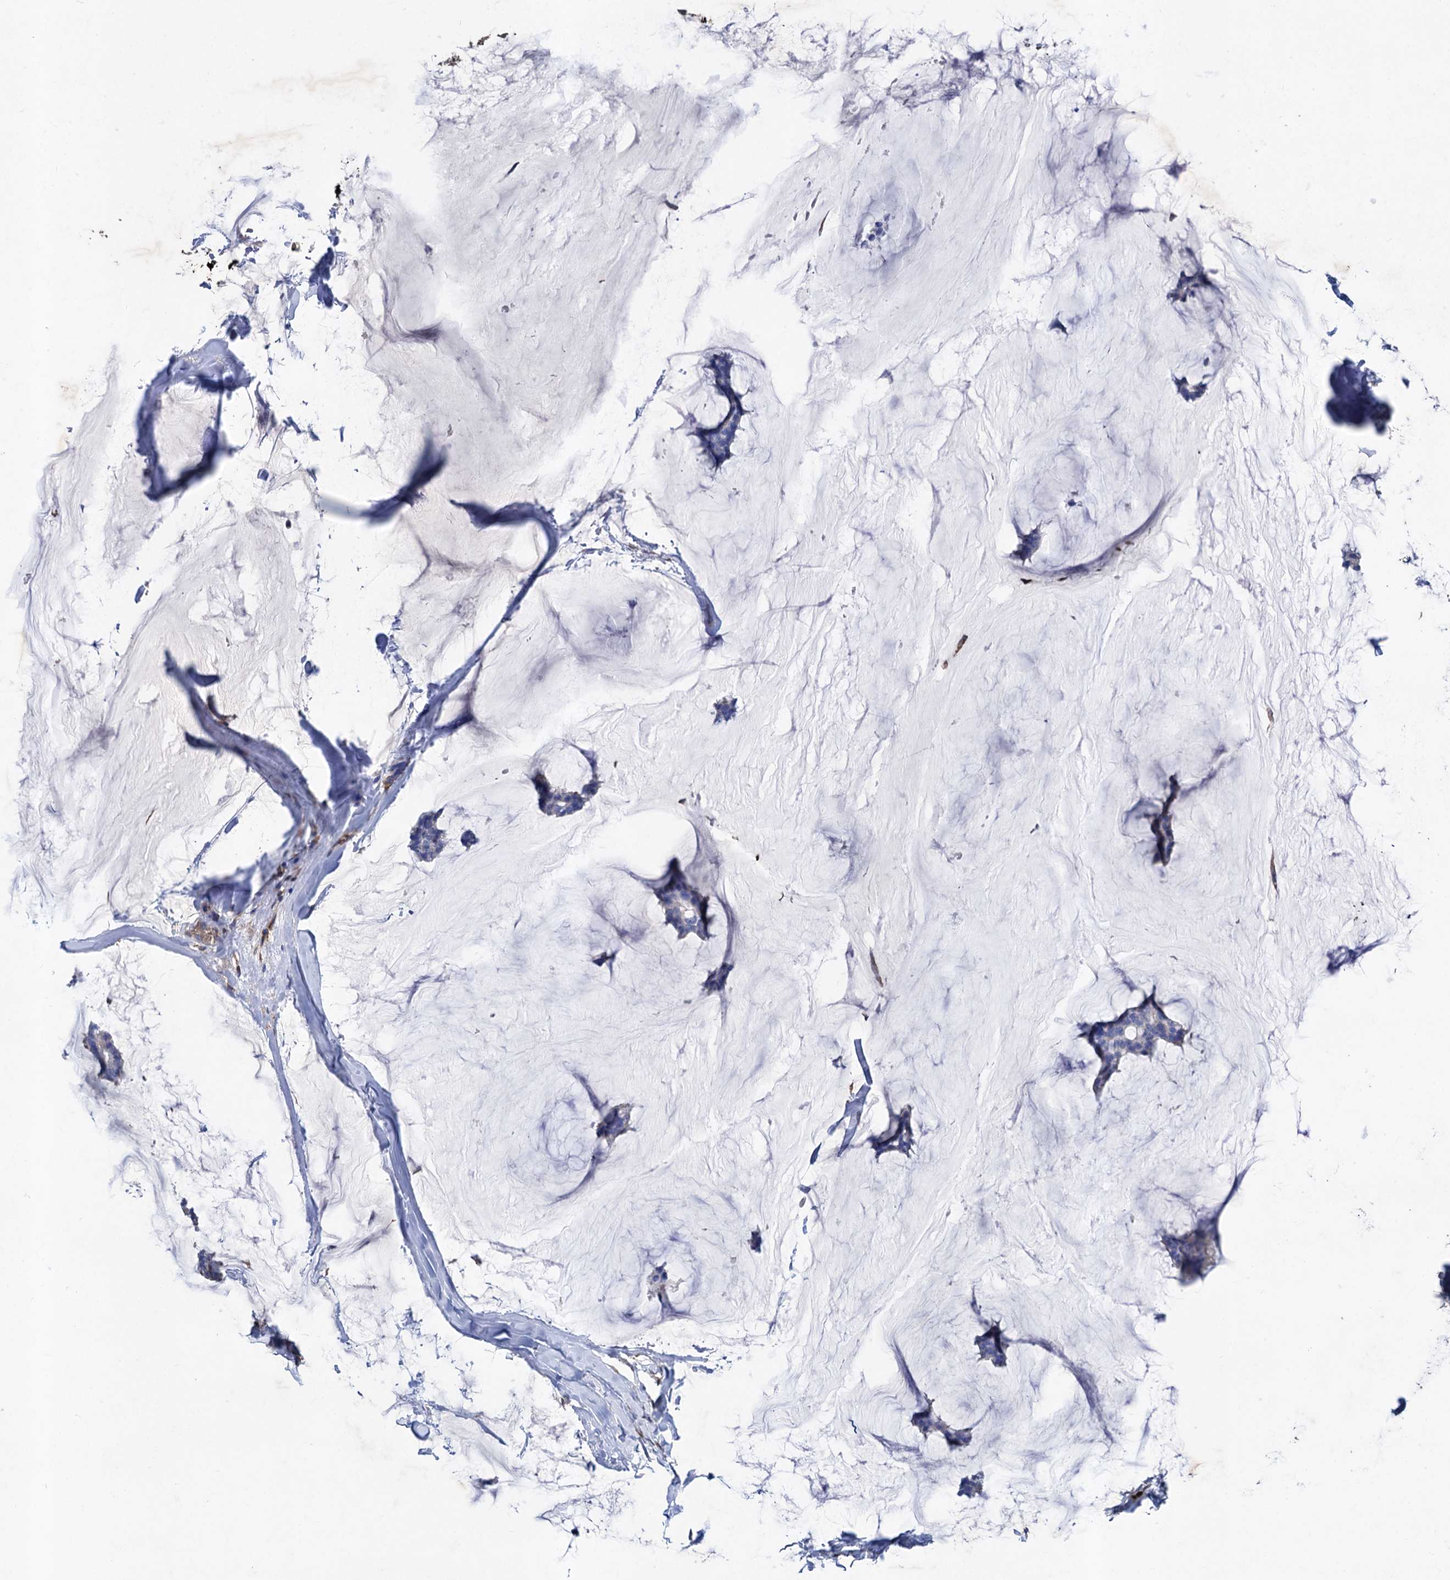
{"staining": {"intensity": "negative", "quantity": "none", "location": "none"}, "tissue": "breast cancer", "cell_type": "Tumor cells", "image_type": "cancer", "snomed": [{"axis": "morphology", "description": "Duct carcinoma"}, {"axis": "topography", "description": "Breast"}], "caption": "Tumor cells are negative for brown protein staining in breast cancer (infiltrating ductal carcinoma). Brightfield microscopy of immunohistochemistry (IHC) stained with DAB (3,3'-diaminobenzidine) (brown) and hematoxylin (blue), captured at high magnification.", "gene": "STING1", "patient": {"sex": "female", "age": 93}}